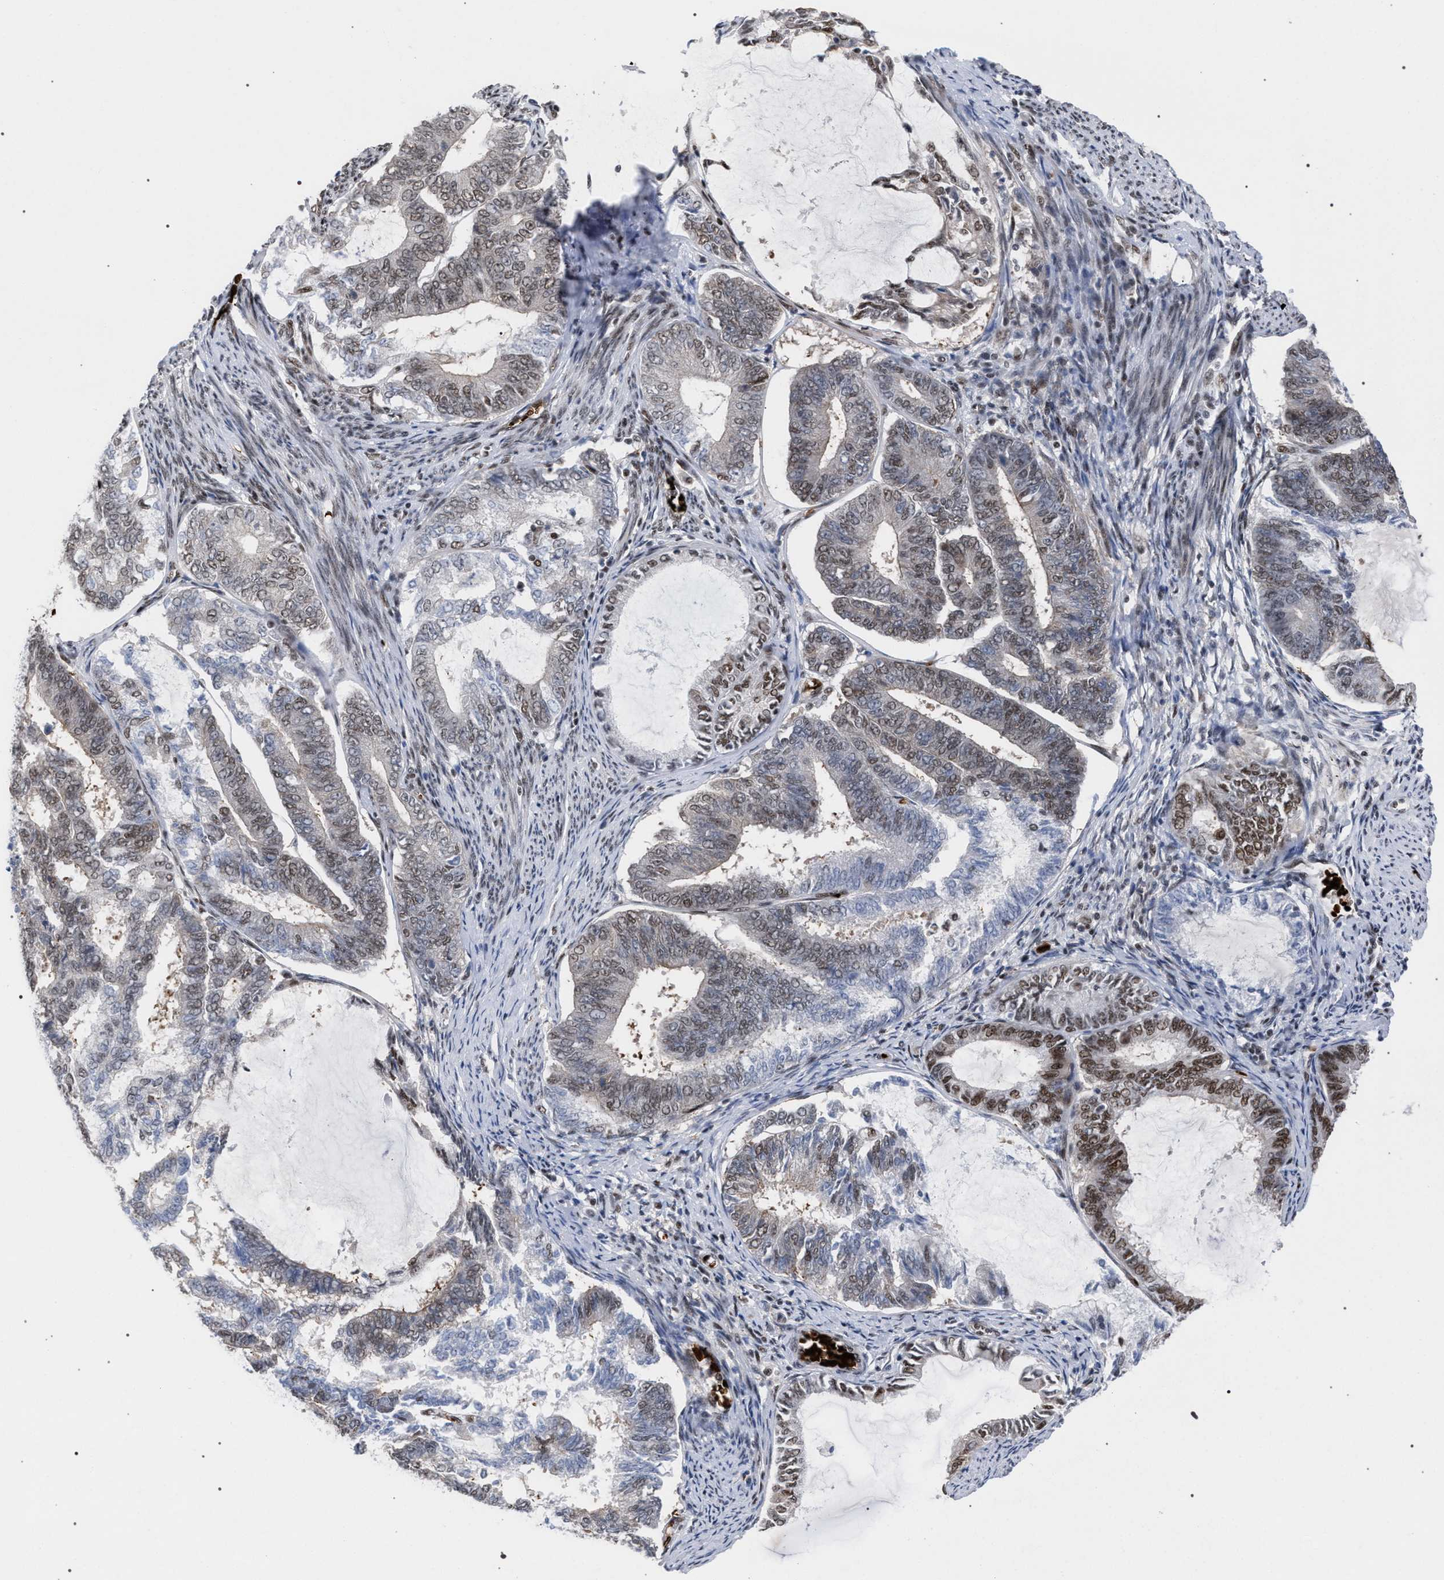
{"staining": {"intensity": "moderate", "quantity": "25%-75%", "location": "nuclear"}, "tissue": "endometrial cancer", "cell_type": "Tumor cells", "image_type": "cancer", "snomed": [{"axis": "morphology", "description": "Adenocarcinoma, NOS"}, {"axis": "topography", "description": "Endometrium"}], "caption": "The histopathology image exhibits staining of endometrial cancer (adenocarcinoma), revealing moderate nuclear protein staining (brown color) within tumor cells.", "gene": "SCAF4", "patient": {"sex": "female", "age": 86}}